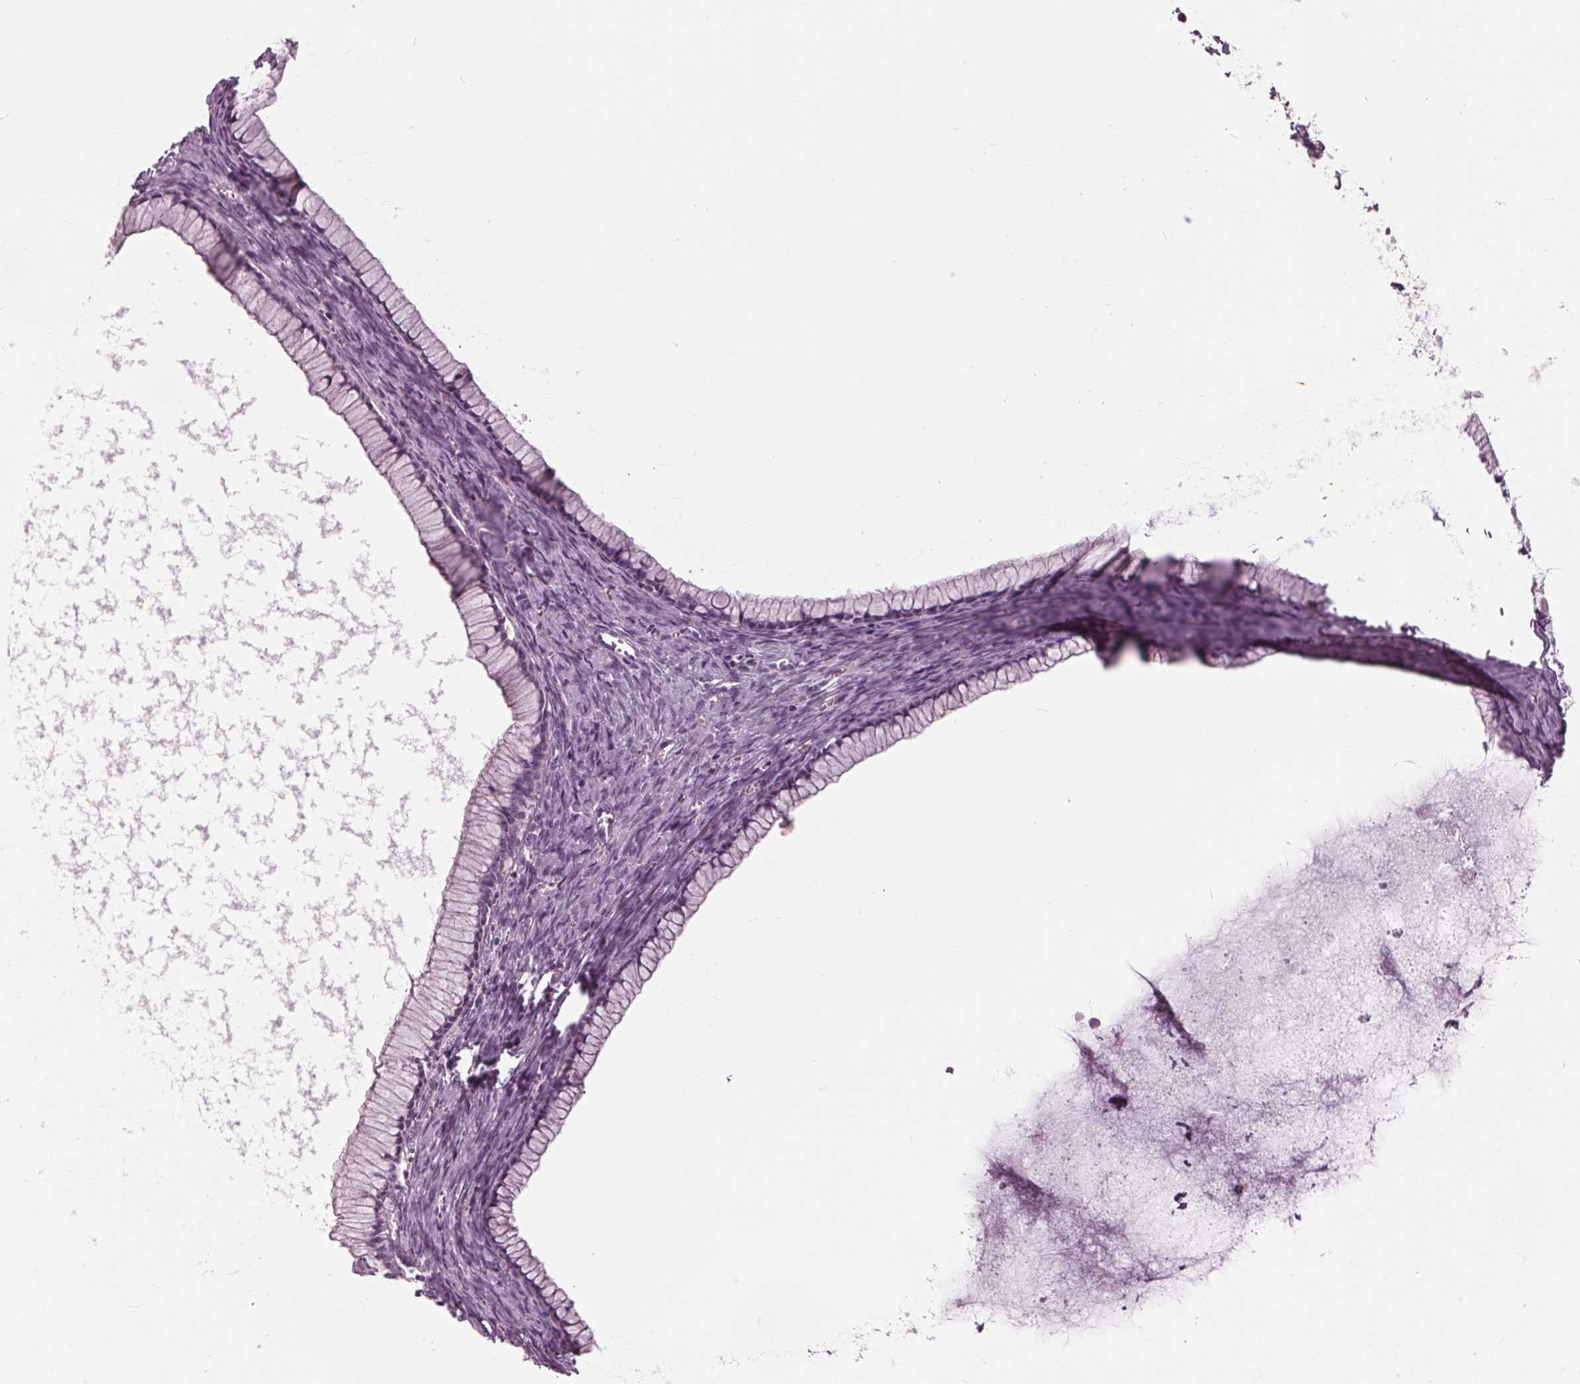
{"staining": {"intensity": "negative", "quantity": "none", "location": "none"}, "tissue": "ovarian cancer", "cell_type": "Tumor cells", "image_type": "cancer", "snomed": [{"axis": "morphology", "description": "Cystadenocarcinoma, mucinous, NOS"}, {"axis": "topography", "description": "Ovary"}], "caption": "Immunohistochemical staining of ovarian cancer (mucinous cystadenocarcinoma) shows no significant positivity in tumor cells.", "gene": "CYP3A43", "patient": {"sex": "female", "age": 41}}